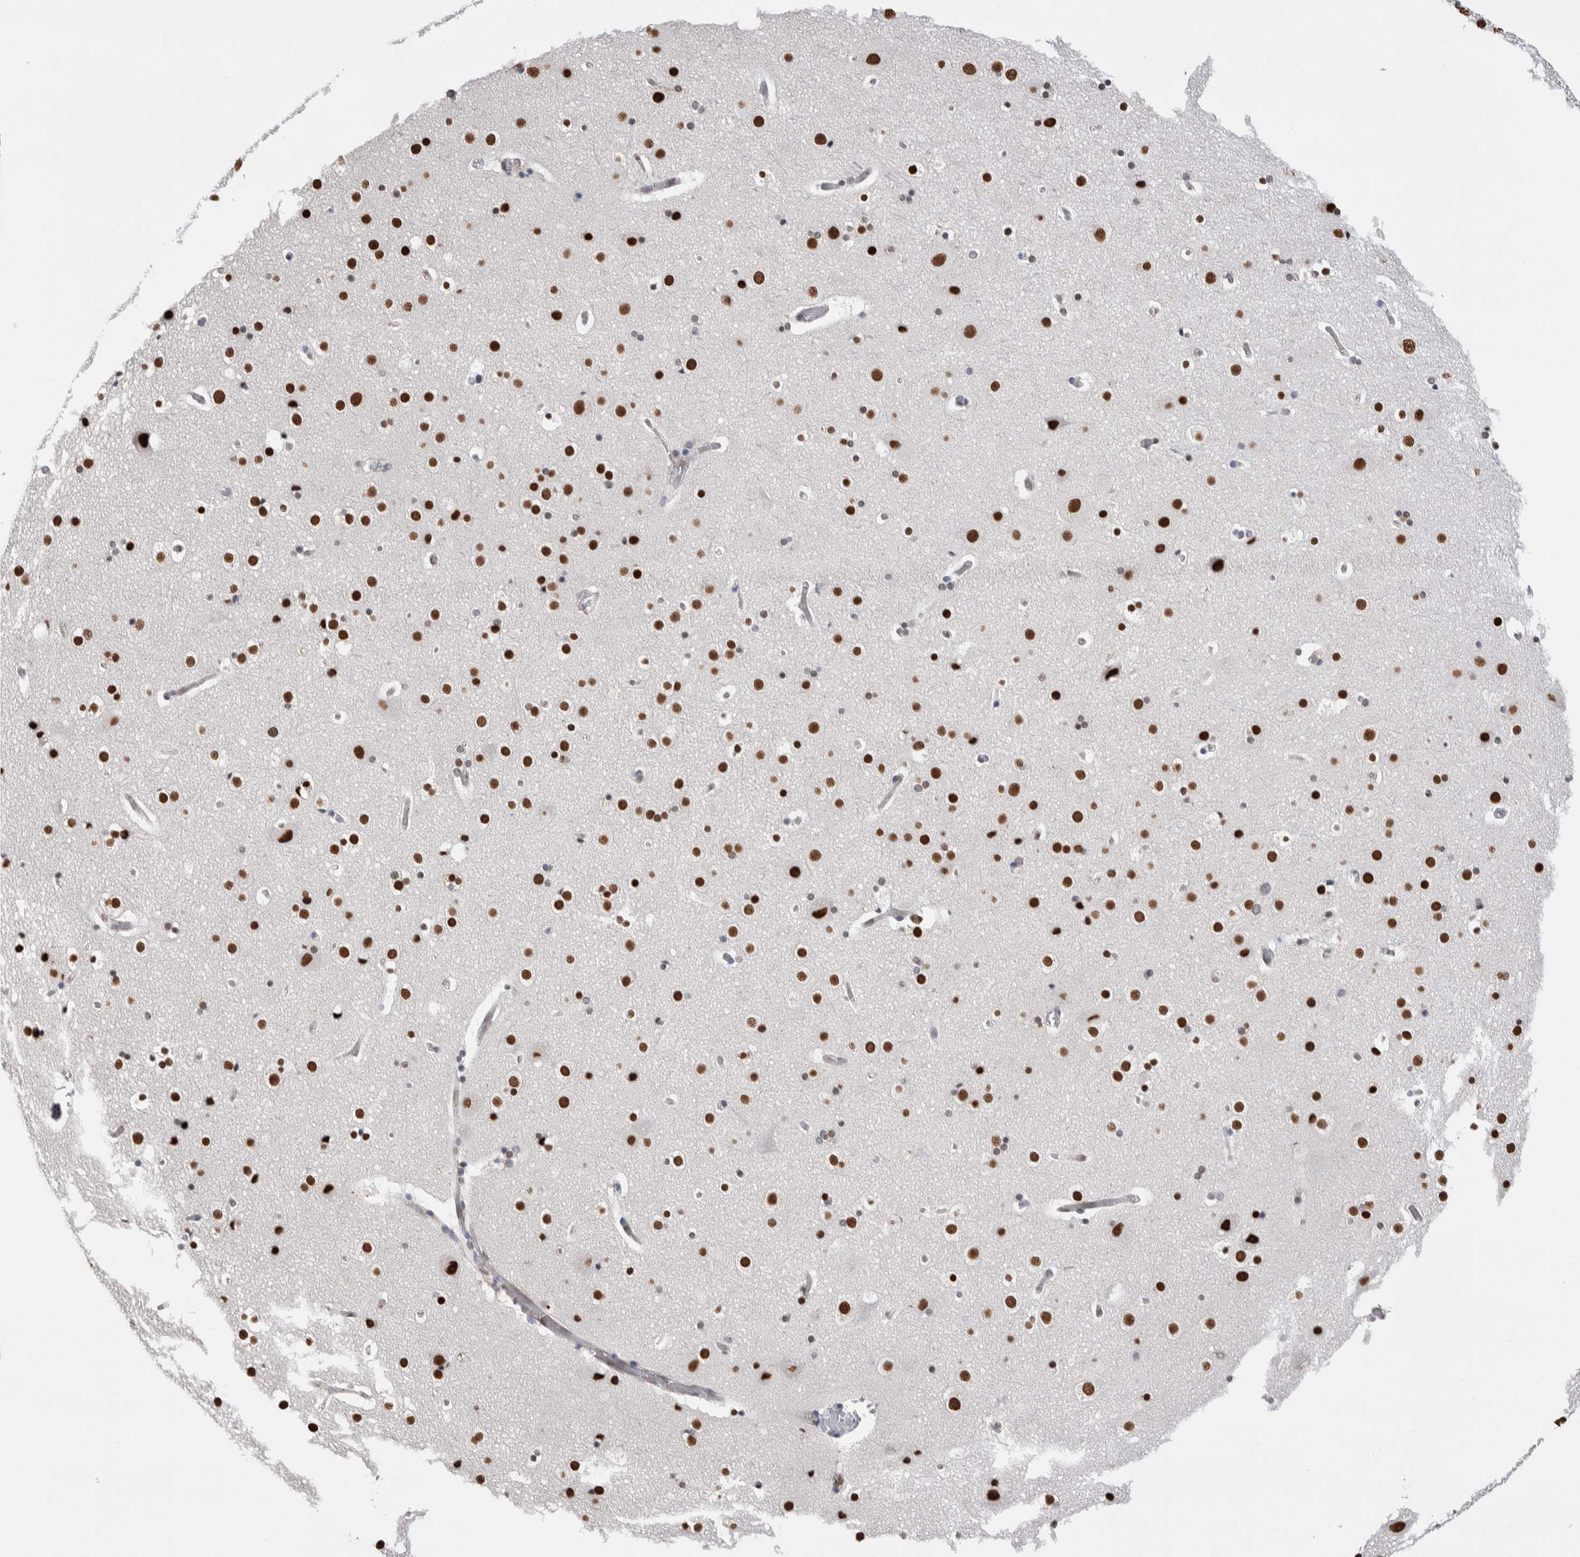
{"staining": {"intensity": "negative", "quantity": "none", "location": "none"}, "tissue": "cerebral cortex", "cell_type": "Endothelial cells", "image_type": "normal", "snomed": [{"axis": "morphology", "description": "Normal tissue, NOS"}, {"axis": "topography", "description": "Cerebral cortex"}], "caption": "IHC image of normal cerebral cortex: human cerebral cortex stained with DAB reveals no significant protein positivity in endothelial cells. The staining is performed using DAB brown chromogen with nuclei counter-stained in using hematoxylin.", "gene": "ZBTB49", "patient": {"sex": "male", "age": 57}}